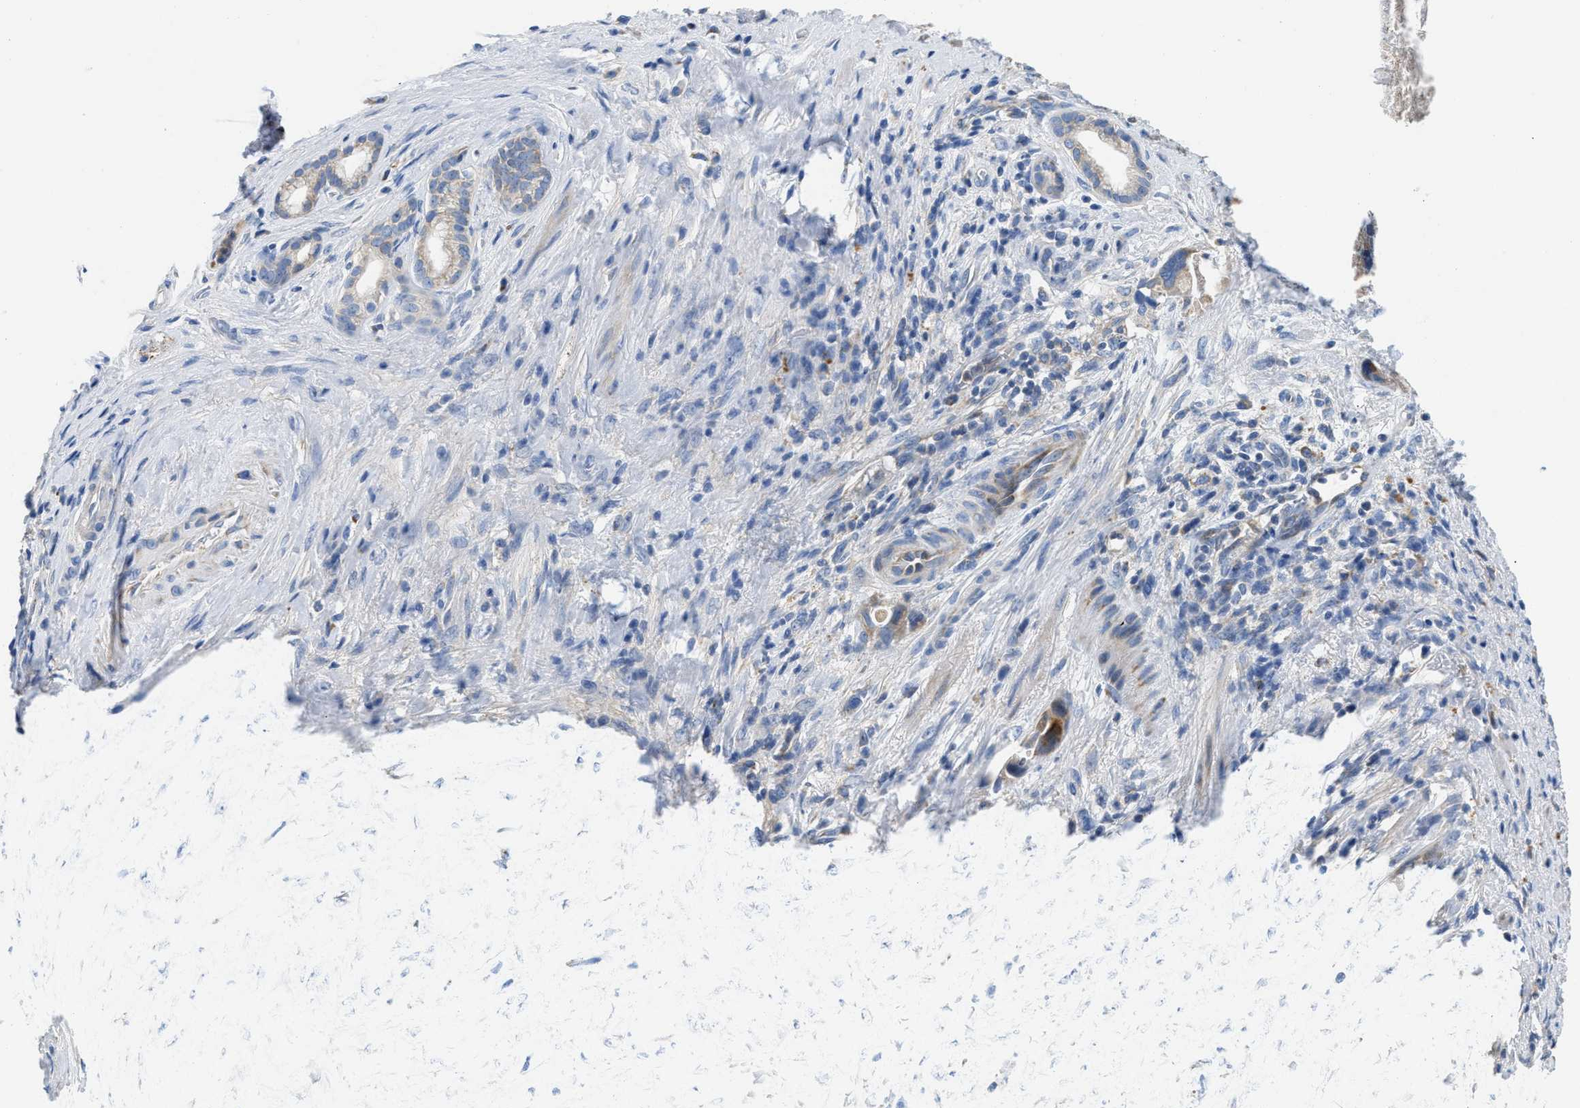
{"staining": {"intensity": "moderate", "quantity": "<25%", "location": "cytoplasmic/membranous"}, "tissue": "pancreatic cancer", "cell_type": "Tumor cells", "image_type": "cancer", "snomed": [{"axis": "morphology", "description": "Adenocarcinoma, NOS"}, {"axis": "topography", "description": "Pancreas"}], "caption": "DAB immunohistochemical staining of human adenocarcinoma (pancreatic) shows moderate cytoplasmic/membranous protein positivity in approximately <25% of tumor cells. (DAB IHC, brown staining for protein, blue staining for nuclei).", "gene": "SLC25A13", "patient": {"sex": "female", "age": 70}}